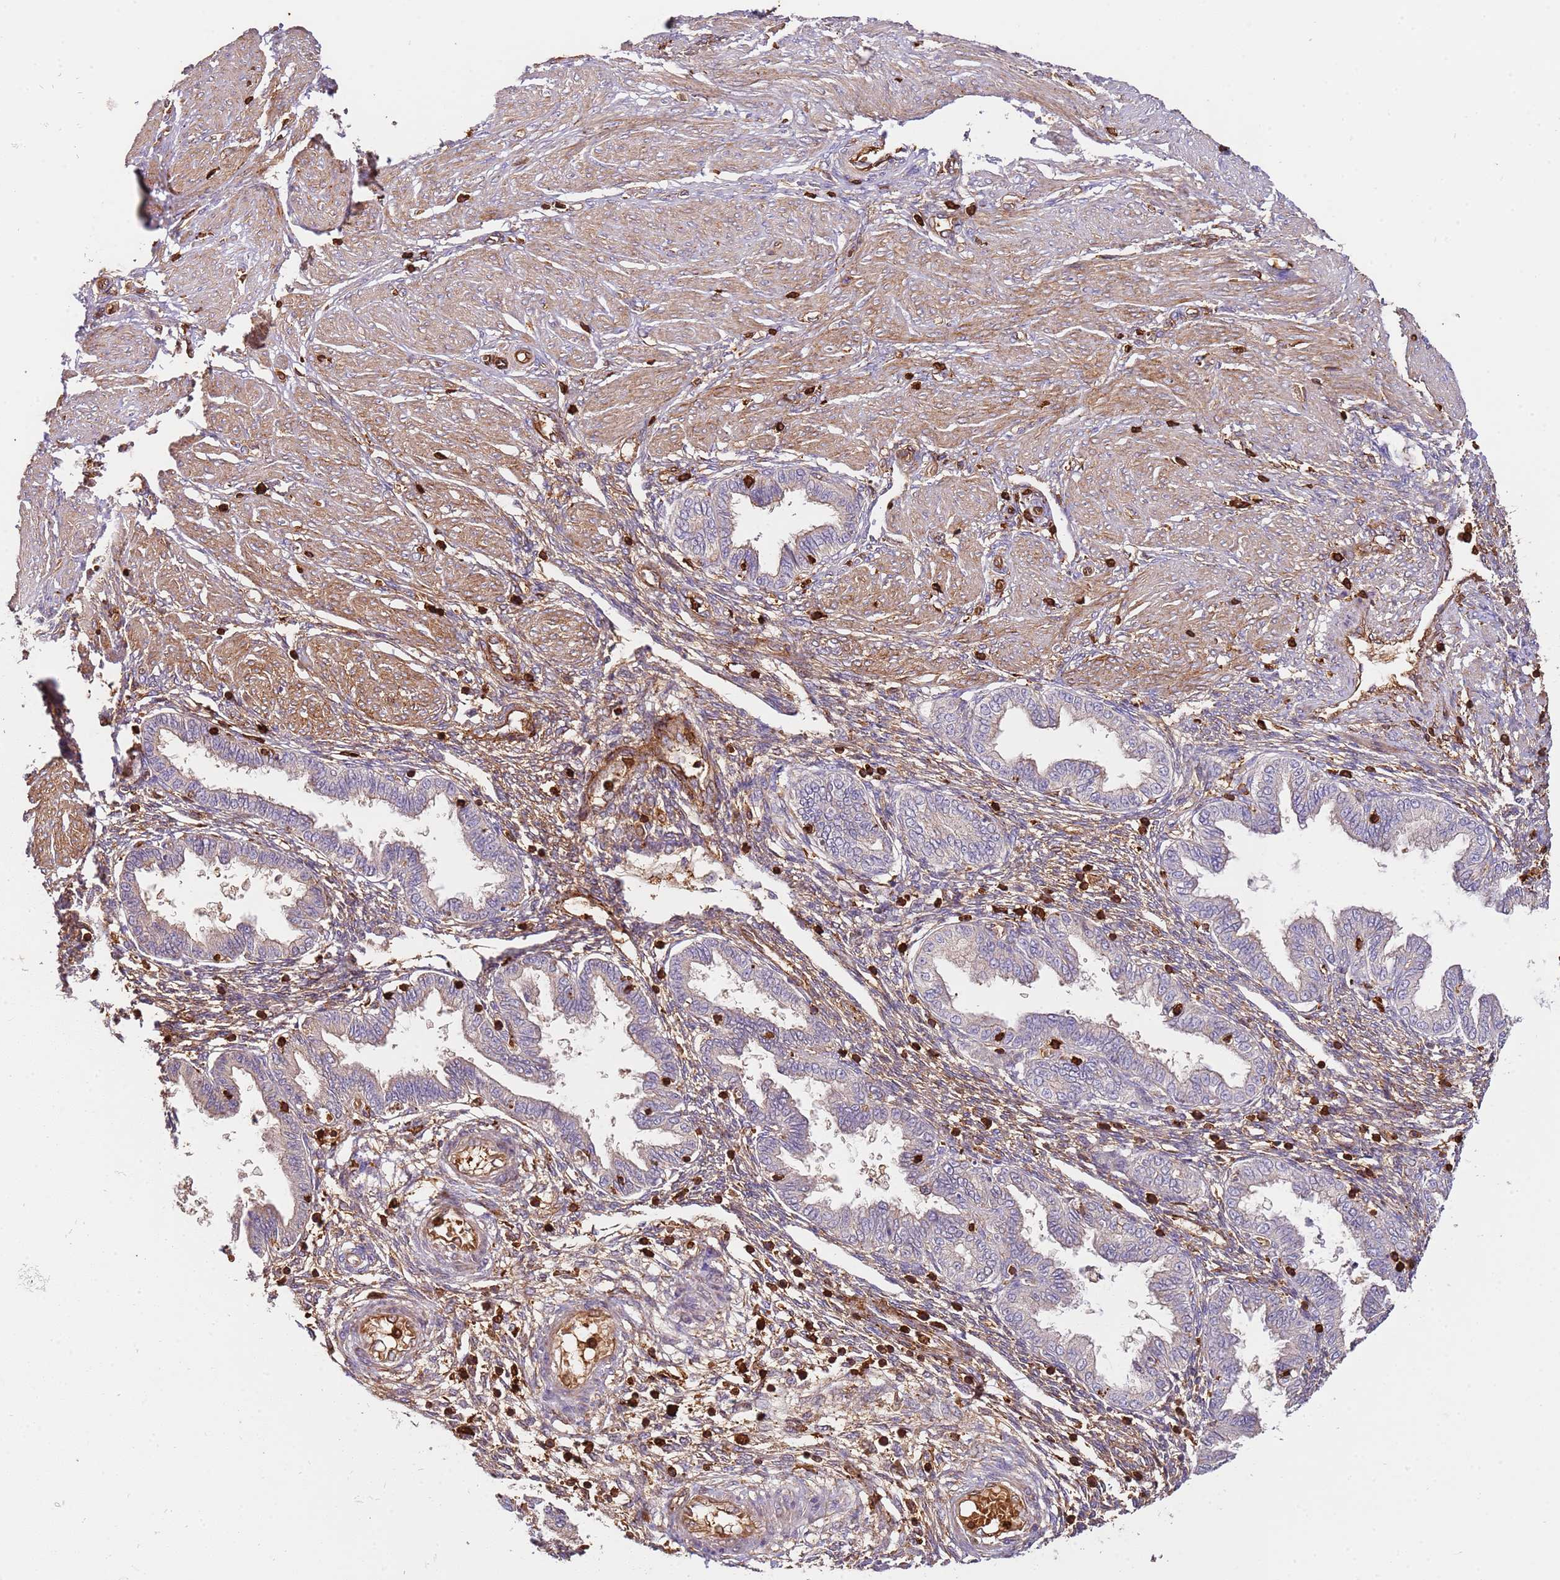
{"staining": {"intensity": "weak", "quantity": "<25%", "location": "cytoplasmic/membranous"}, "tissue": "endometrium", "cell_type": "Cells in endometrial stroma", "image_type": "normal", "snomed": [{"axis": "morphology", "description": "Normal tissue, NOS"}, {"axis": "topography", "description": "Endometrium"}], "caption": "DAB (3,3'-diaminobenzidine) immunohistochemical staining of benign human endometrium exhibits no significant expression in cells in endometrial stroma. (Brightfield microscopy of DAB (3,3'-diaminobenzidine) IHC at high magnification).", "gene": "OR6P1", "patient": {"sex": "female", "age": 33}}